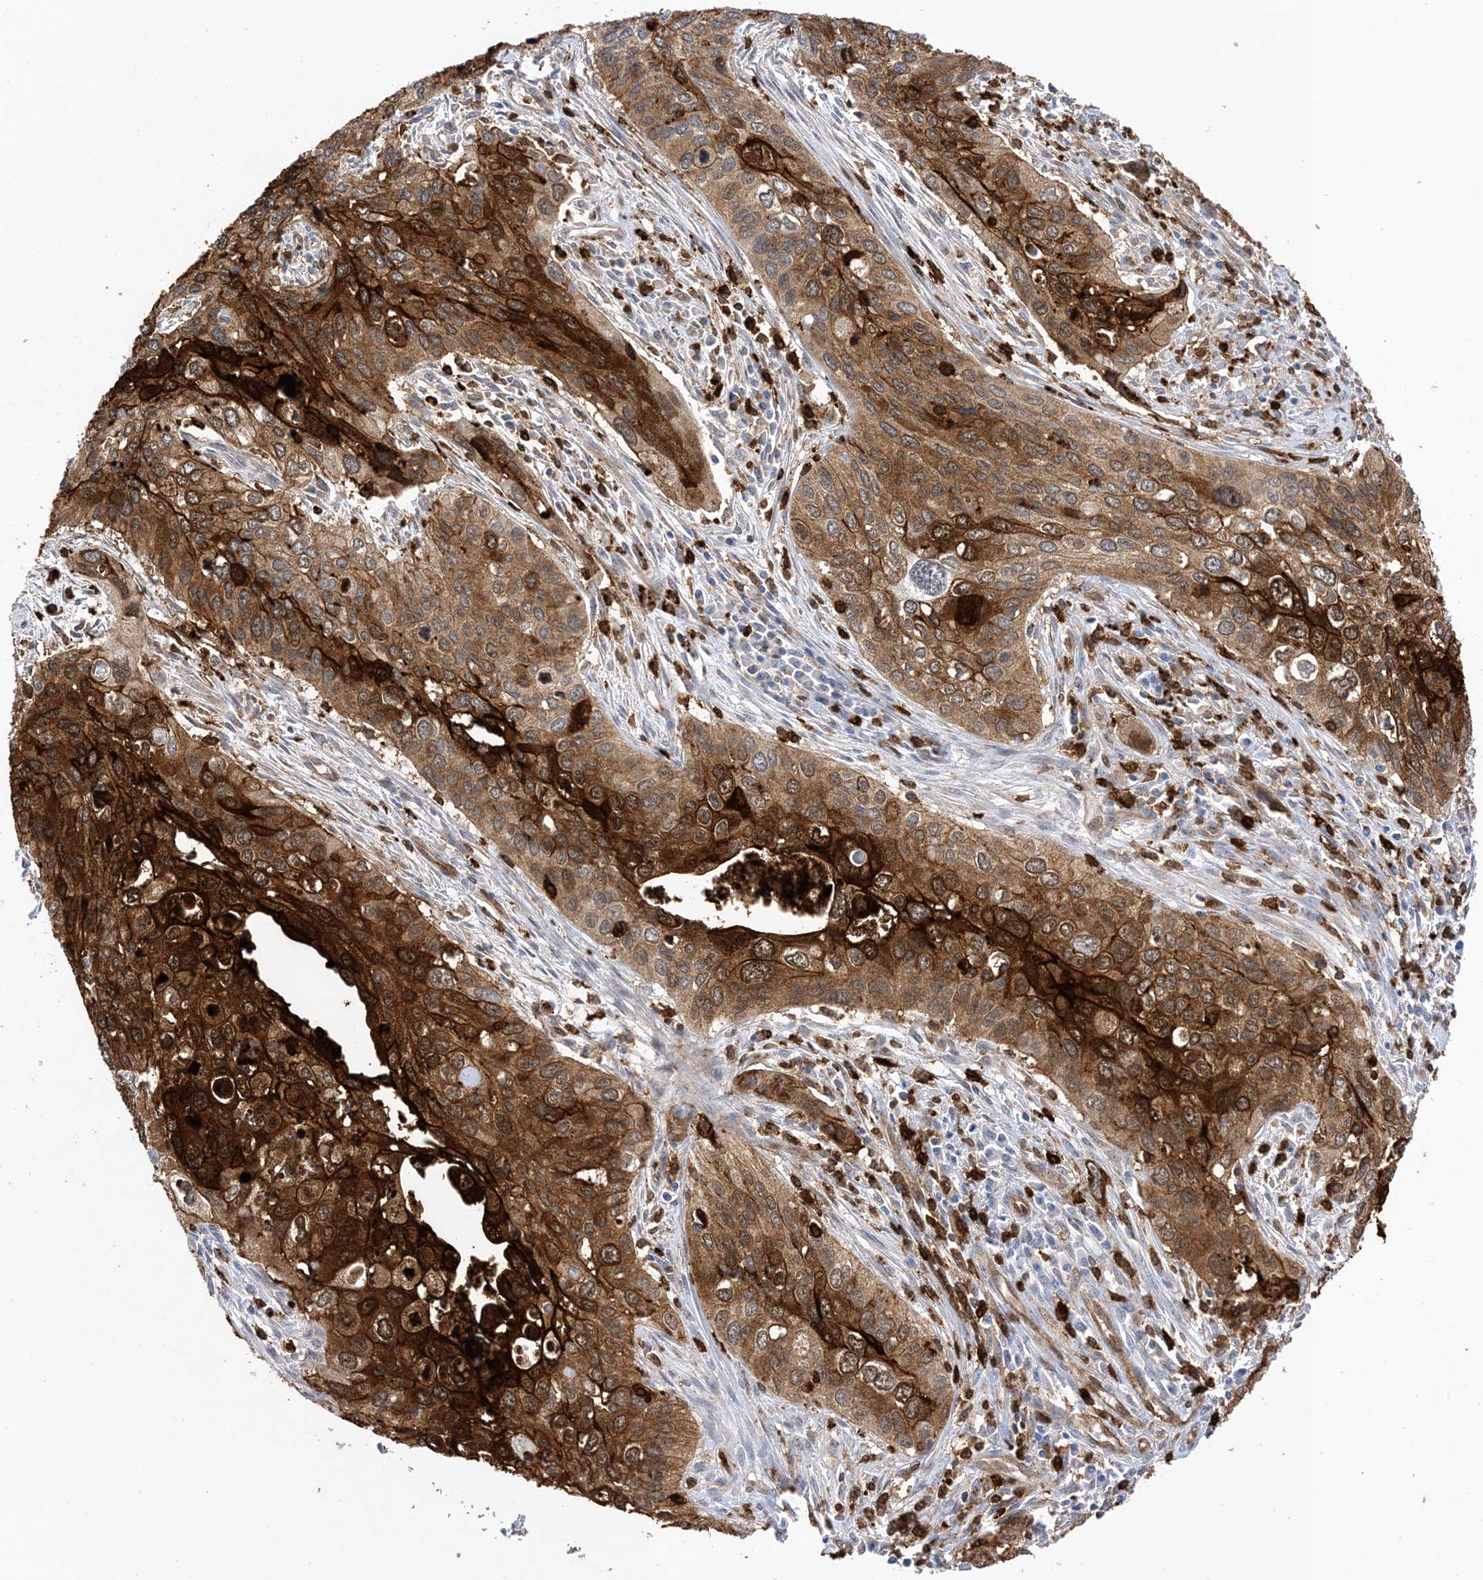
{"staining": {"intensity": "strong", "quantity": ">75%", "location": "cytoplasmic/membranous"}, "tissue": "cervical cancer", "cell_type": "Tumor cells", "image_type": "cancer", "snomed": [{"axis": "morphology", "description": "Squamous cell carcinoma, NOS"}, {"axis": "topography", "description": "Cervix"}], "caption": "Approximately >75% of tumor cells in human cervical cancer (squamous cell carcinoma) exhibit strong cytoplasmic/membranous protein staining as visualized by brown immunohistochemical staining.", "gene": "ANXA1", "patient": {"sex": "female", "age": 55}}